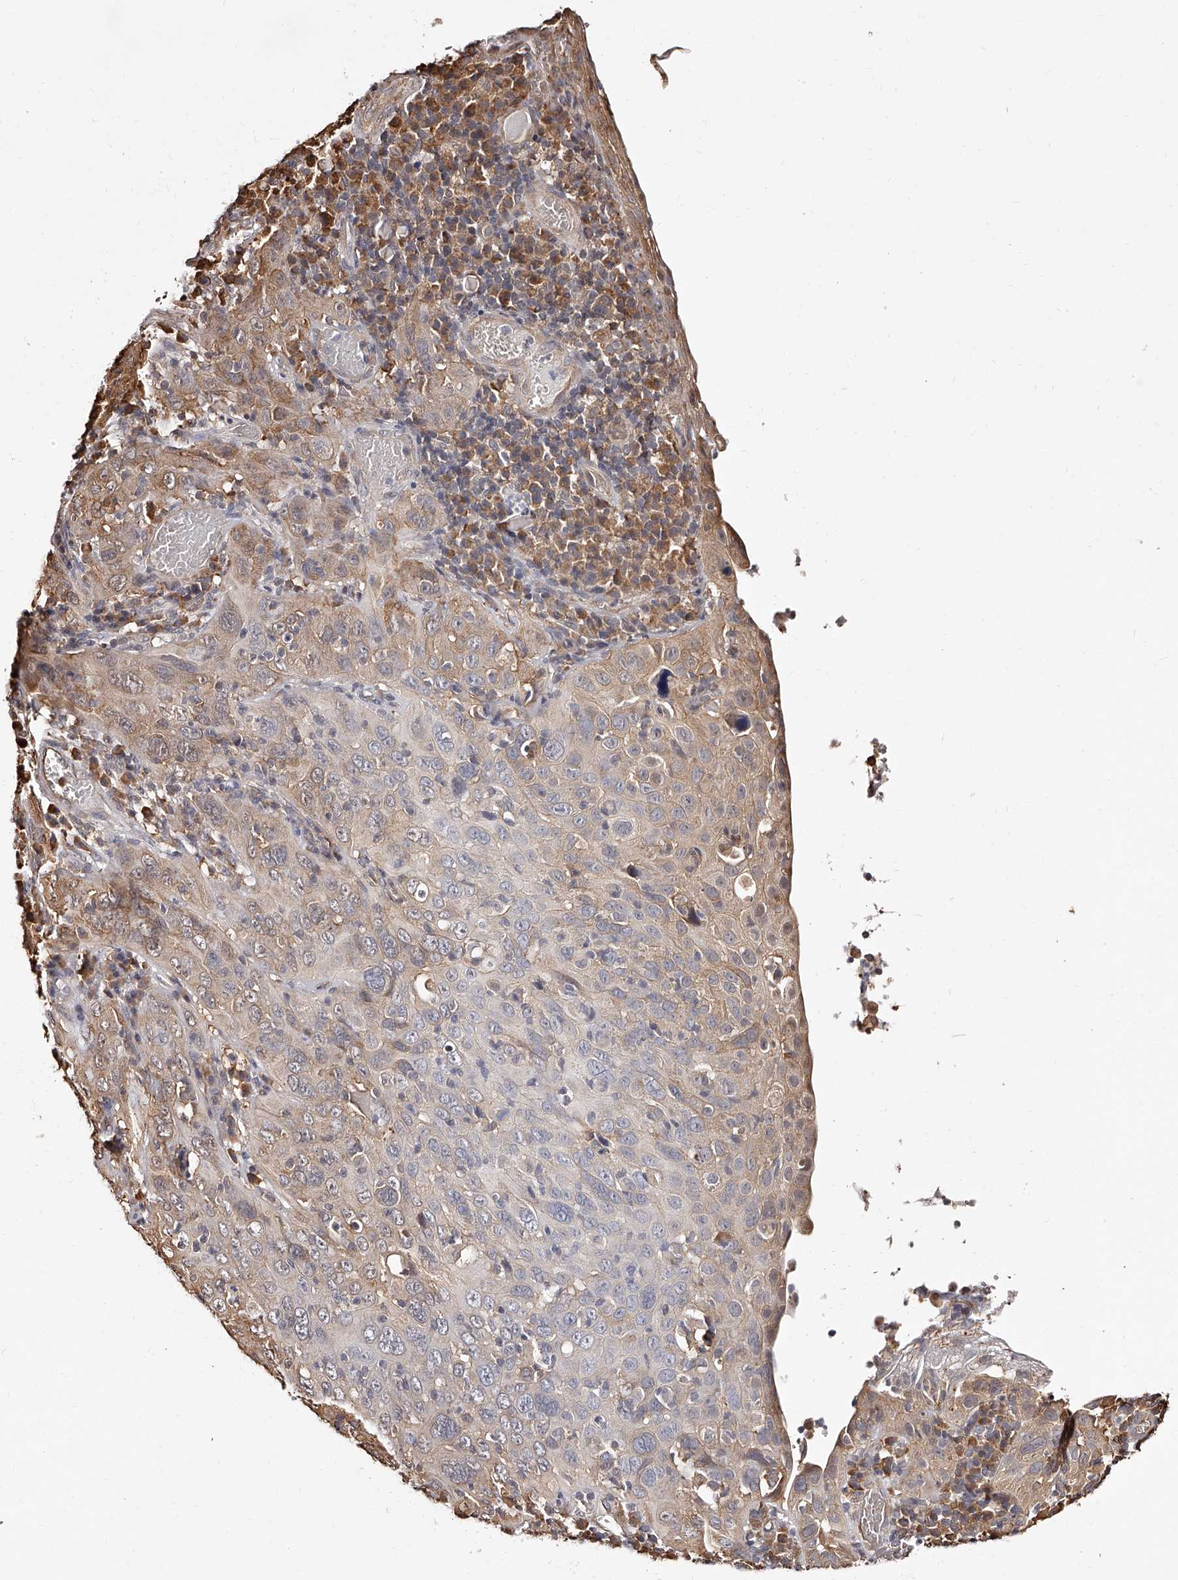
{"staining": {"intensity": "moderate", "quantity": "25%-75%", "location": "cytoplasmic/membranous"}, "tissue": "cervical cancer", "cell_type": "Tumor cells", "image_type": "cancer", "snomed": [{"axis": "morphology", "description": "Squamous cell carcinoma, NOS"}, {"axis": "topography", "description": "Cervix"}], "caption": "High-power microscopy captured an immunohistochemistry image of cervical cancer (squamous cell carcinoma), revealing moderate cytoplasmic/membranous staining in about 25%-75% of tumor cells. (brown staining indicates protein expression, while blue staining denotes nuclei).", "gene": "ZNF582", "patient": {"sex": "female", "age": 46}}